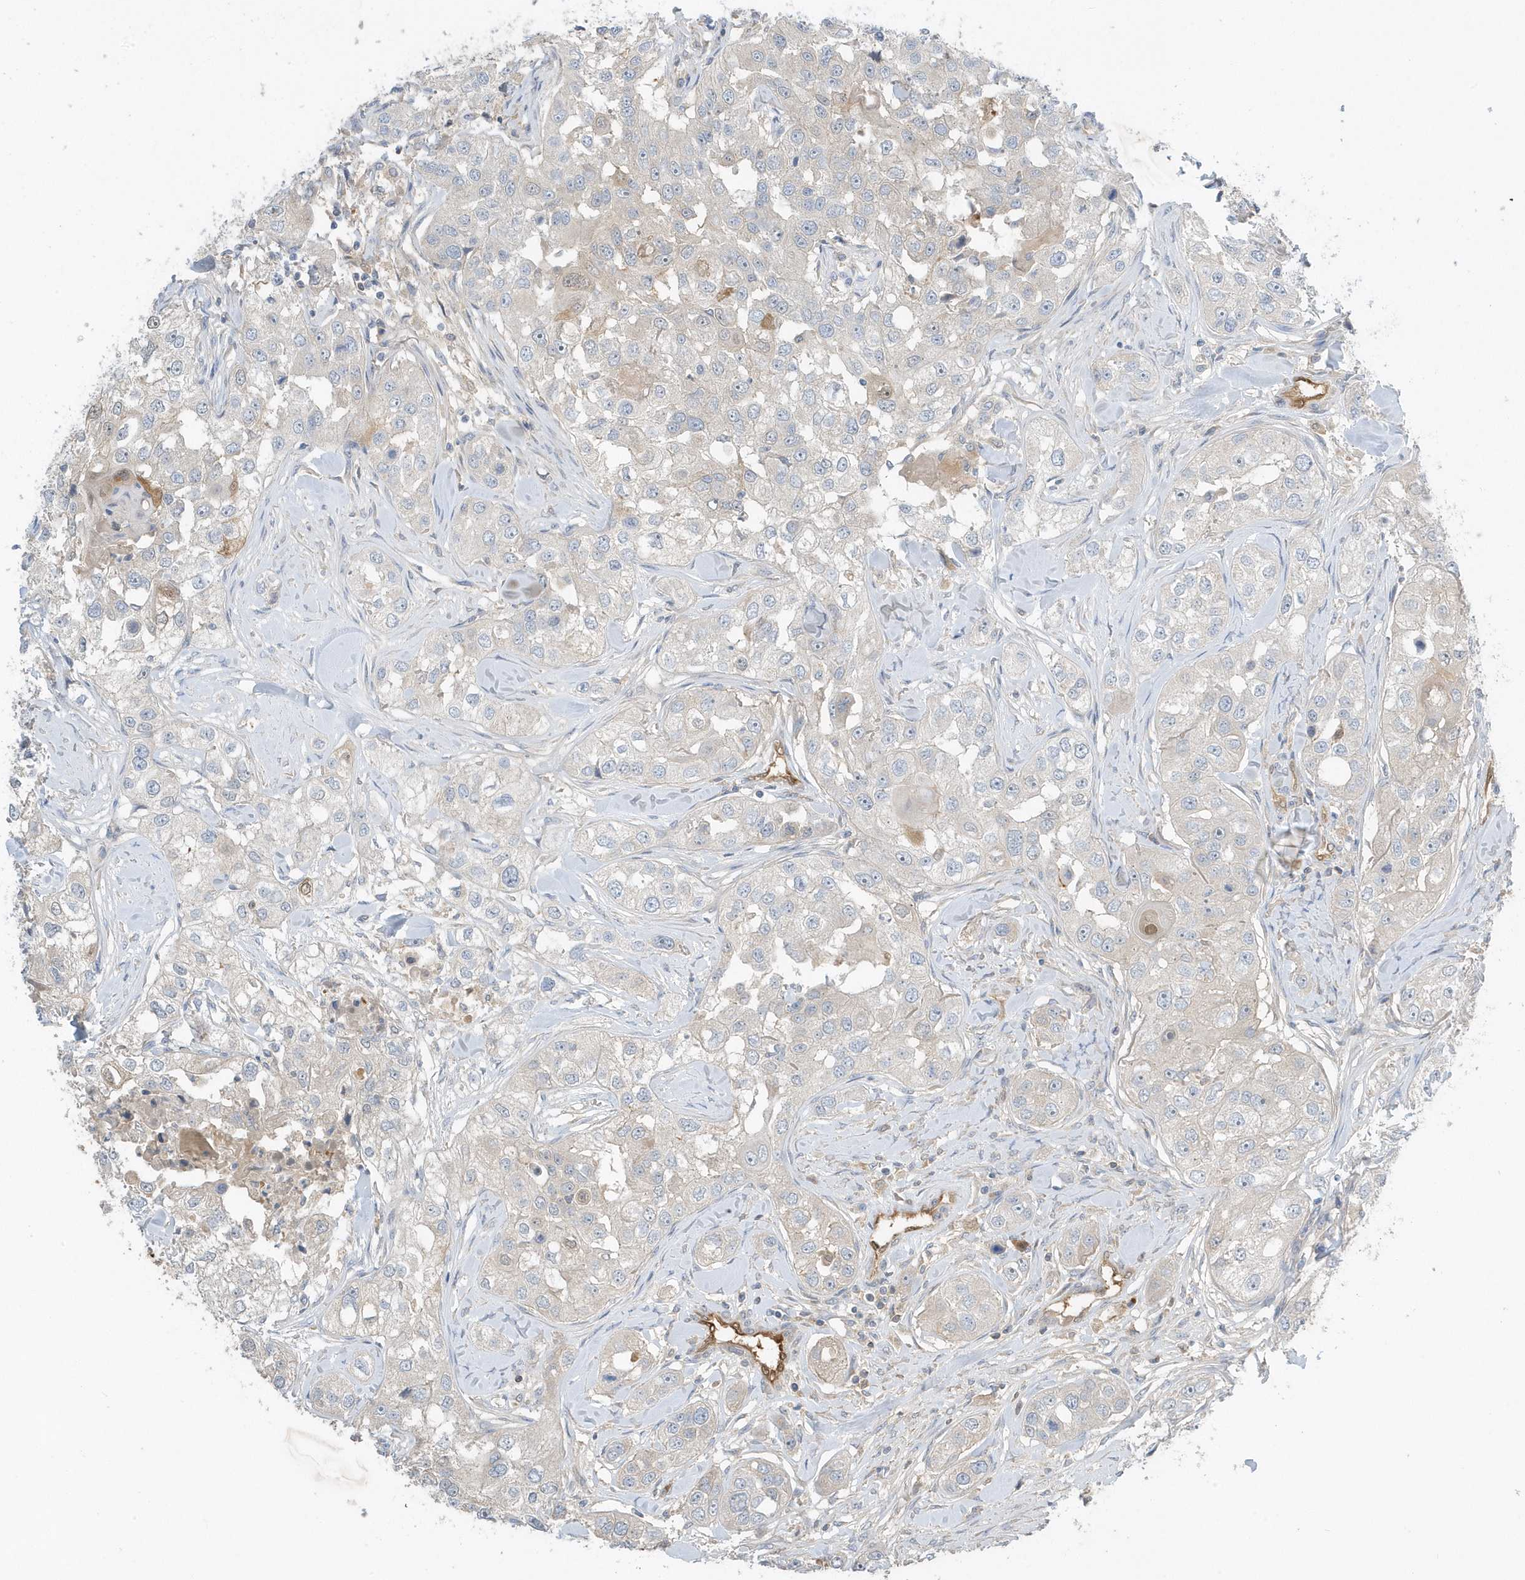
{"staining": {"intensity": "negative", "quantity": "none", "location": "none"}, "tissue": "head and neck cancer", "cell_type": "Tumor cells", "image_type": "cancer", "snomed": [{"axis": "morphology", "description": "Normal tissue, NOS"}, {"axis": "morphology", "description": "Squamous cell carcinoma, NOS"}, {"axis": "topography", "description": "Skeletal muscle"}, {"axis": "topography", "description": "Head-Neck"}], "caption": "This is a micrograph of immunohistochemistry (IHC) staining of head and neck cancer (squamous cell carcinoma), which shows no positivity in tumor cells.", "gene": "USP53", "patient": {"sex": "male", "age": 51}}